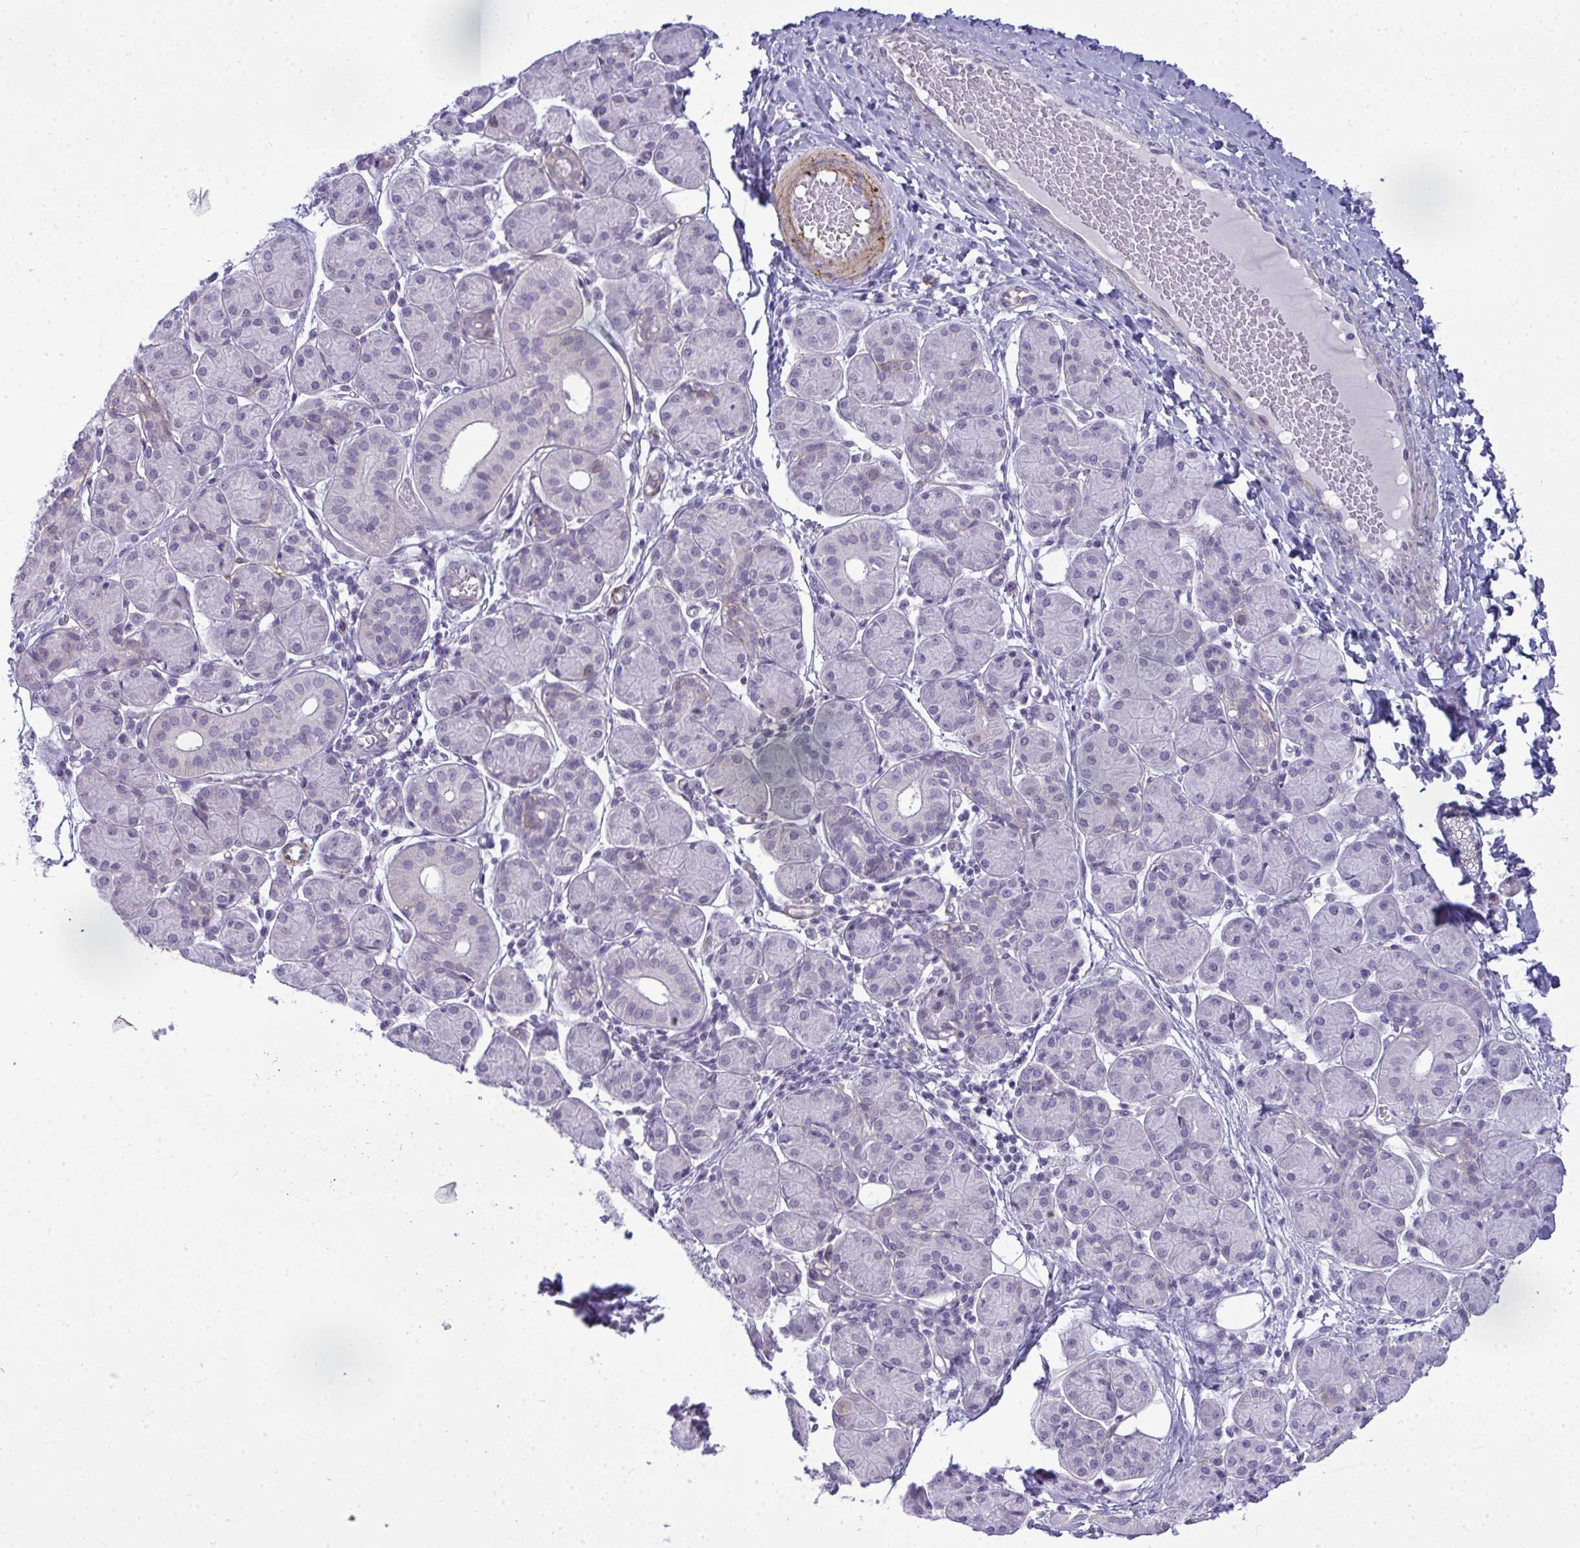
{"staining": {"intensity": "negative", "quantity": "none", "location": "none"}, "tissue": "salivary gland", "cell_type": "Glandular cells", "image_type": "normal", "snomed": [{"axis": "morphology", "description": "Normal tissue, NOS"}, {"axis": "morphology", "description": "Inflammation, NOS"}, {"axis": "topography", "description": "Lymph node"}, {"axis": "topography", "description": "Salivary gland"}], "caption": "This is an immunohistochemistry (IHC) histopathology image of normal human salivary gland. There is no expression in glandular cells.", "gene": "UBE2S", "patient": {"sex": "male", "age": 3}}